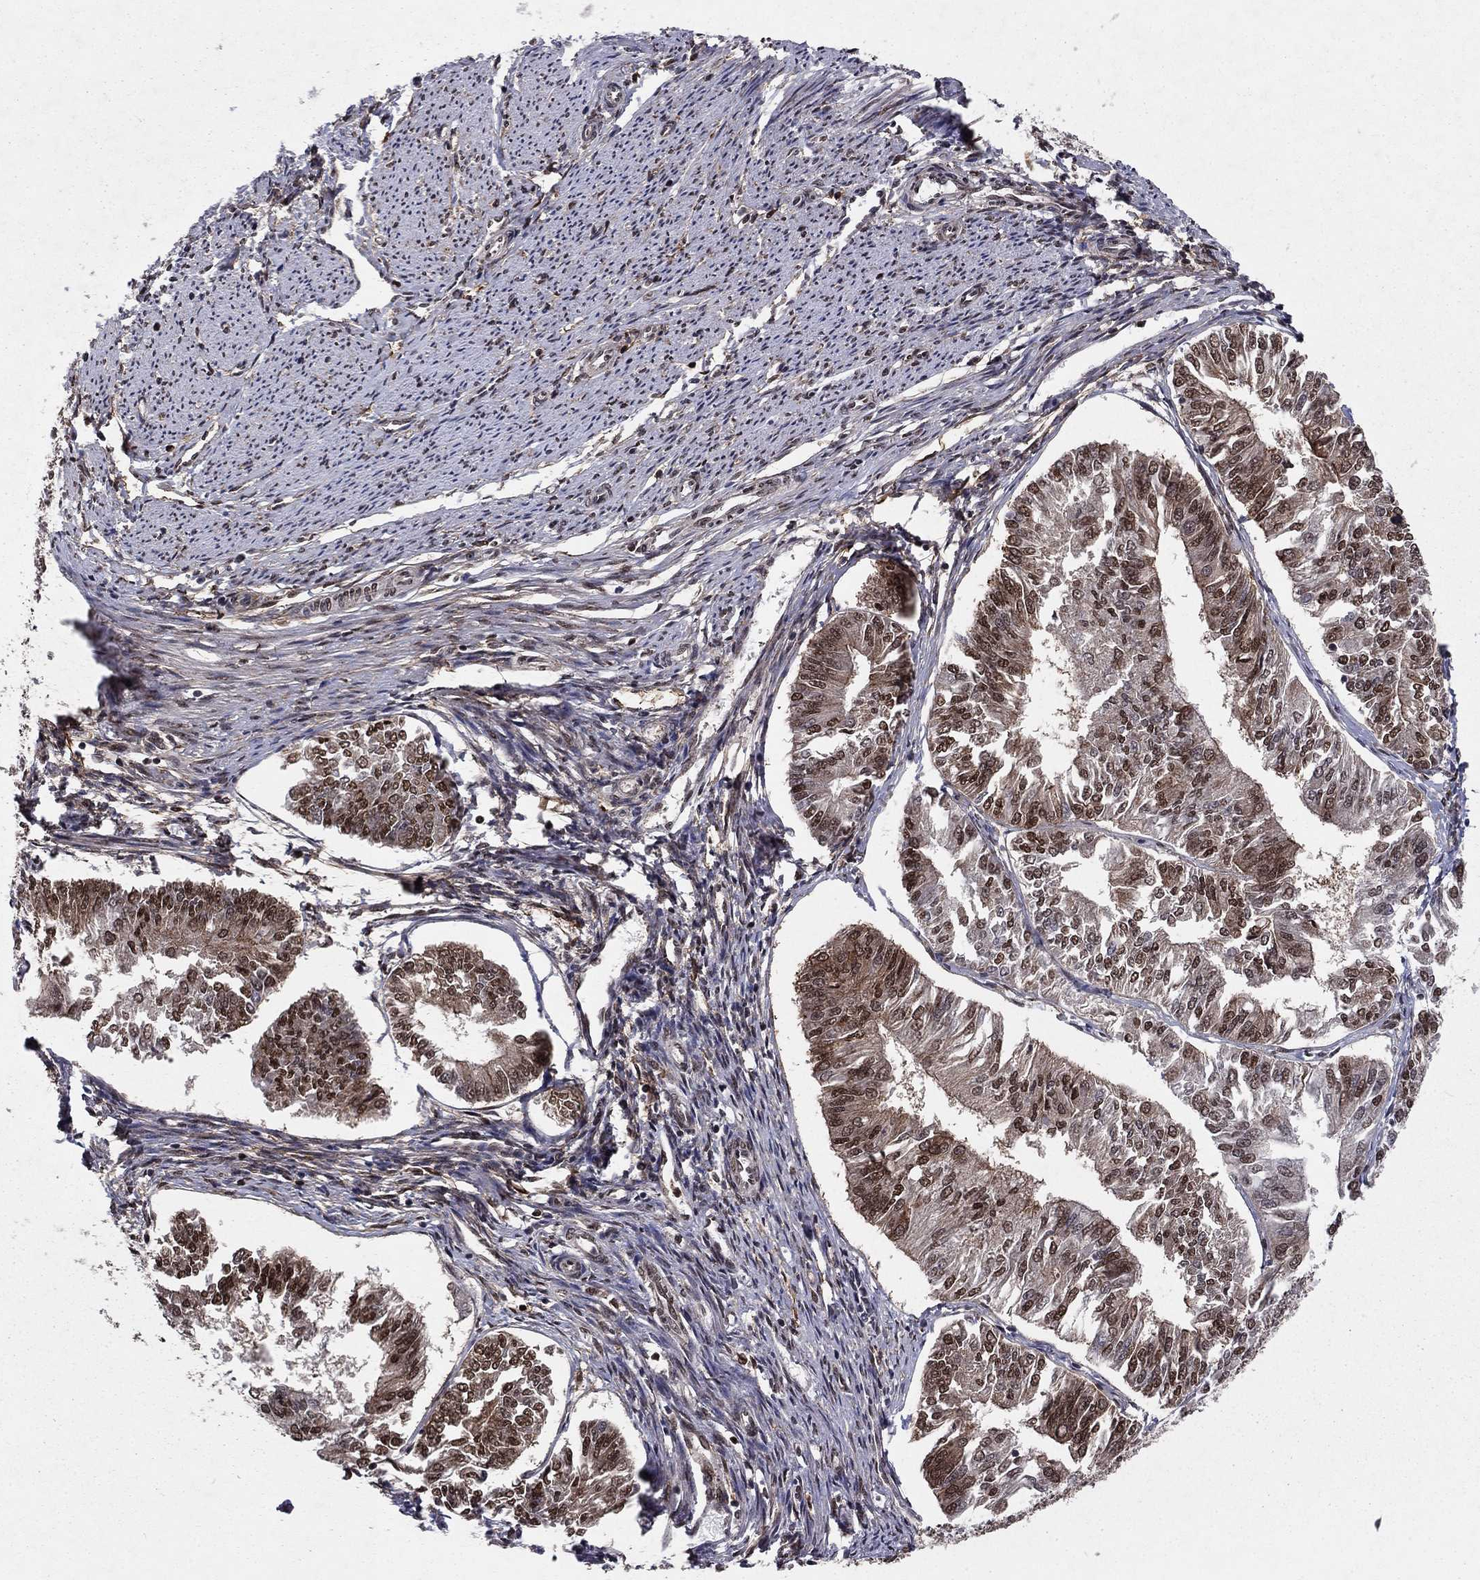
{"staining": {"intensity": "strong", "quantity": "25%-75%", "location": "cytoplasmic/membranous,nuclear"}, "tissue": "endometrial cancer", "cell_type": "Tumor cells", "image_type": "cancer", "snomed": [{"axis": "morphology", "description": "Adenocarcinoma, NOS"}, {"axis": "topography", "description": "Endometrium"}], "caption": "Tumor cells exhibit strong cytoplasmic/membranous and nuclear expression in about 25%-75% of cells in endometrial adenocarcinoma.", "gene": "SSX2IP", "patient": {"sex": "female", "age": 58}}